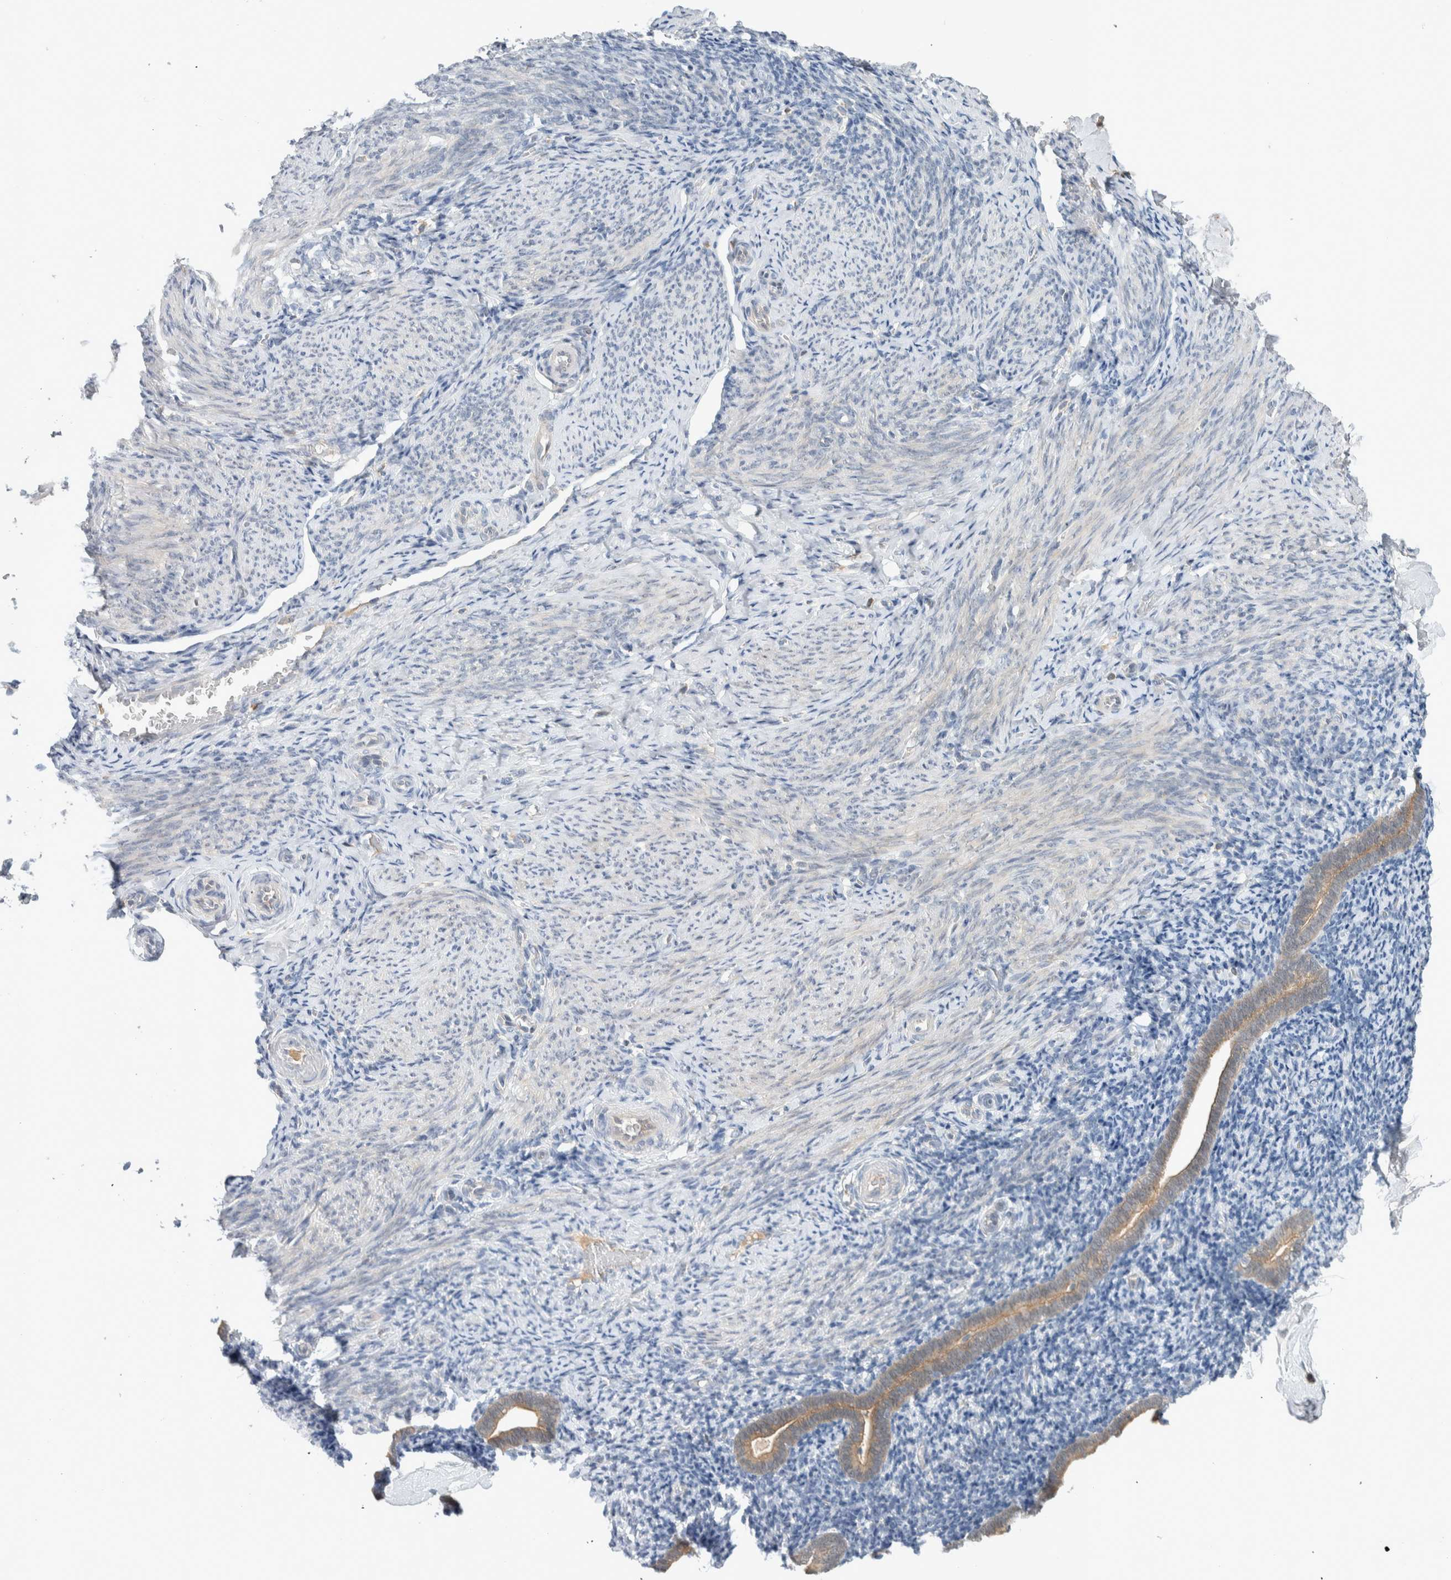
{"staining": {"intensity": "negative", "quantity": "none", "location": "none"}, "tissue": "endometrium", "cell_type": "Cells in endometrial stroma", "image_type": "normal", "snomed": [{"axis": "morphology", "description": "Normal tissue, NOS"}, {"axis": "topography", "description": "Endometrium"}], "caption": "The immunohistochemistry (IHC) micrograph has no significant expression in cells in endometrial stroma of endometrium.", "gene": "DEPTOR", "patient": {"sex": "female", "age": 51}}